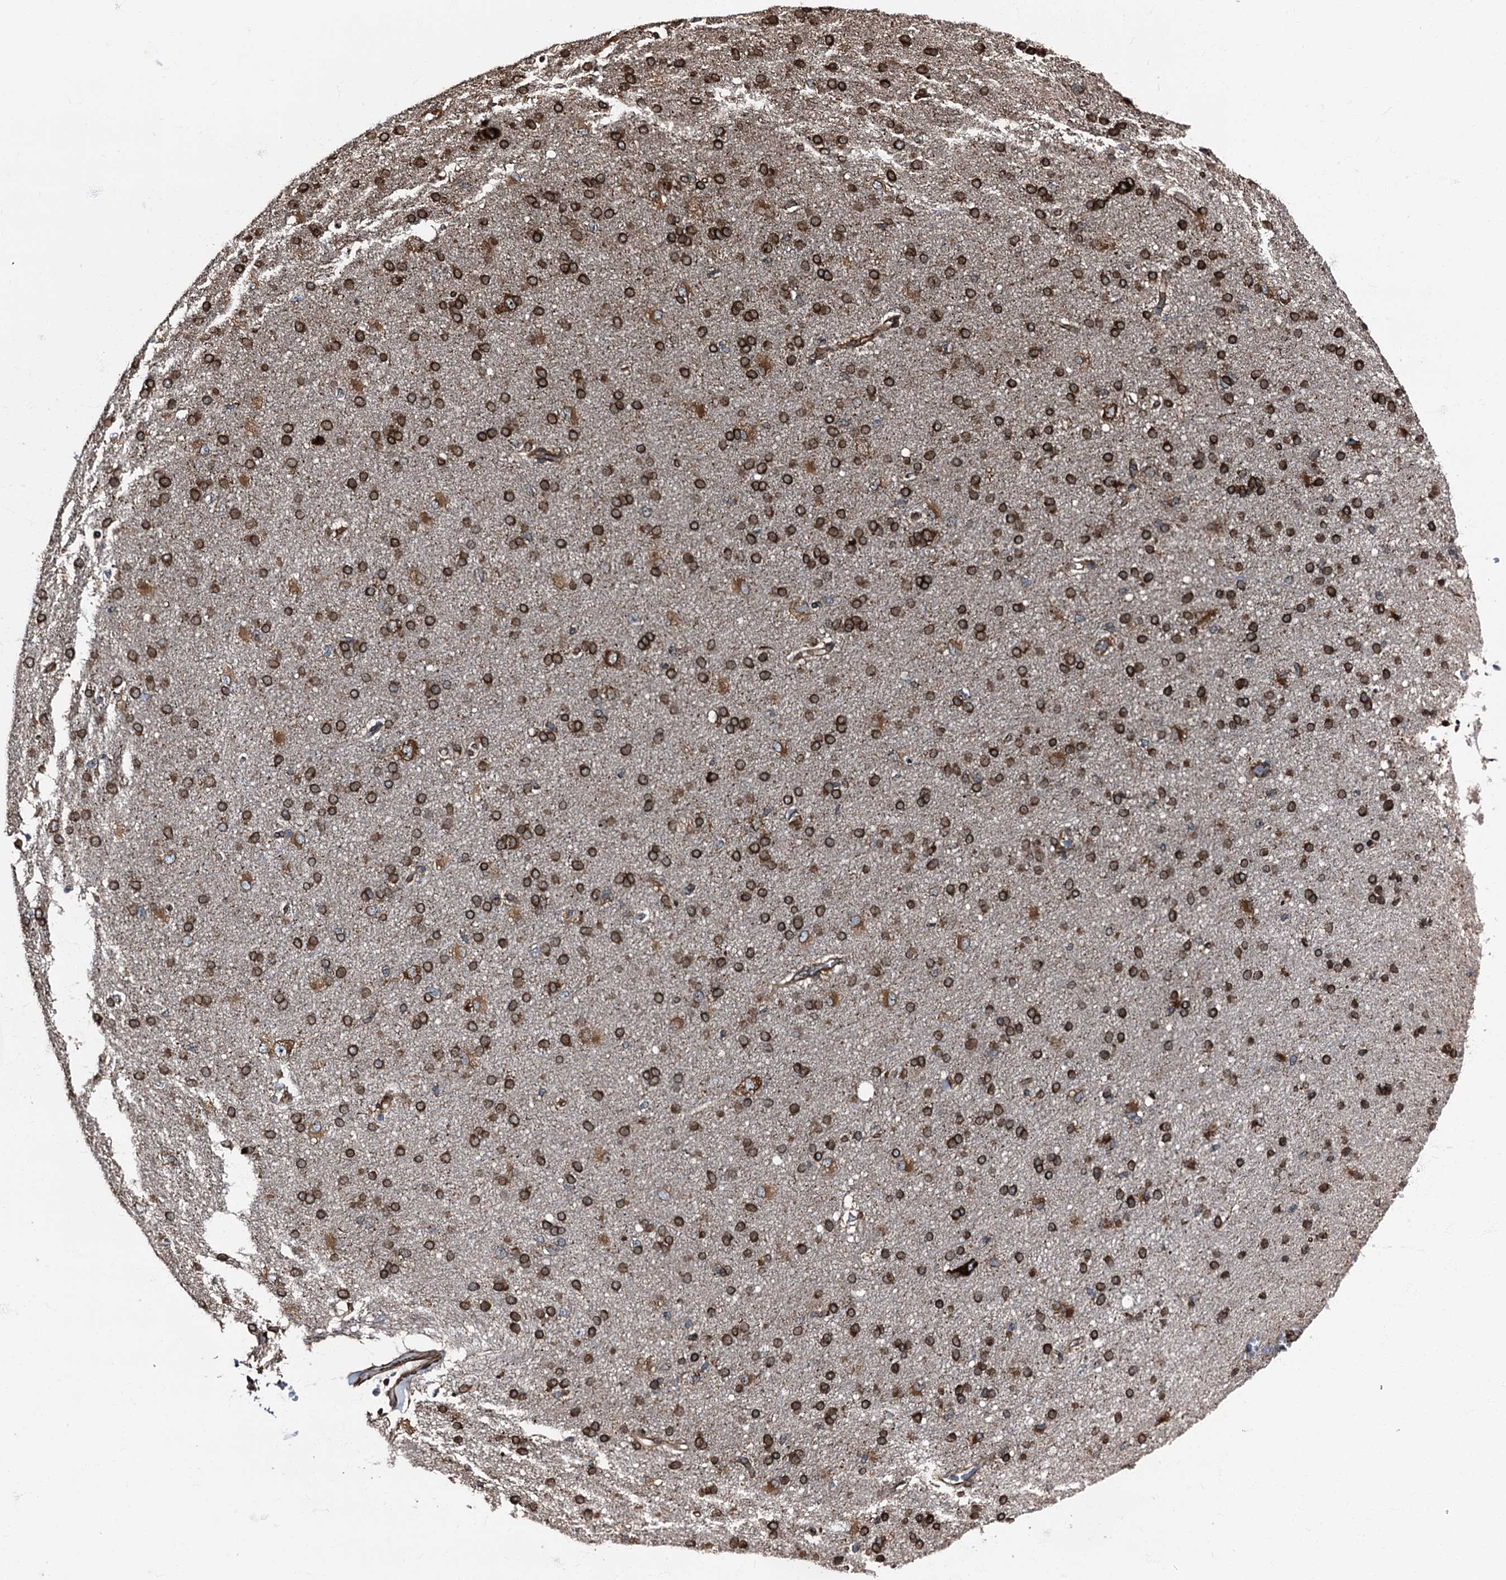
{"staining": {"intensity": "moderate", "quantity": ">75%", "location": "cytoplasmic/membranous"}, "tissue": "cerebral cortex", "cell_type": "Endothelial cells", "image_type": "normal", "snomed": [{"axis": "morphology", "description": "Normal tissue, NOS"}, {"axis": "topography", "description": "Cerebral cortex"}], "caption": "Protein staining by IHC displays moderate cytoplasmic/membranous expression in approximately >75% of endothelial cells in benign cerebral cortex. The staining is performed using DAB brown chromogen to label protein expression. The nuclei are counter-stained blue using hematoxylin.", "gene": "ATP2C1", "patient": {"sex": "male", "age": 62}}